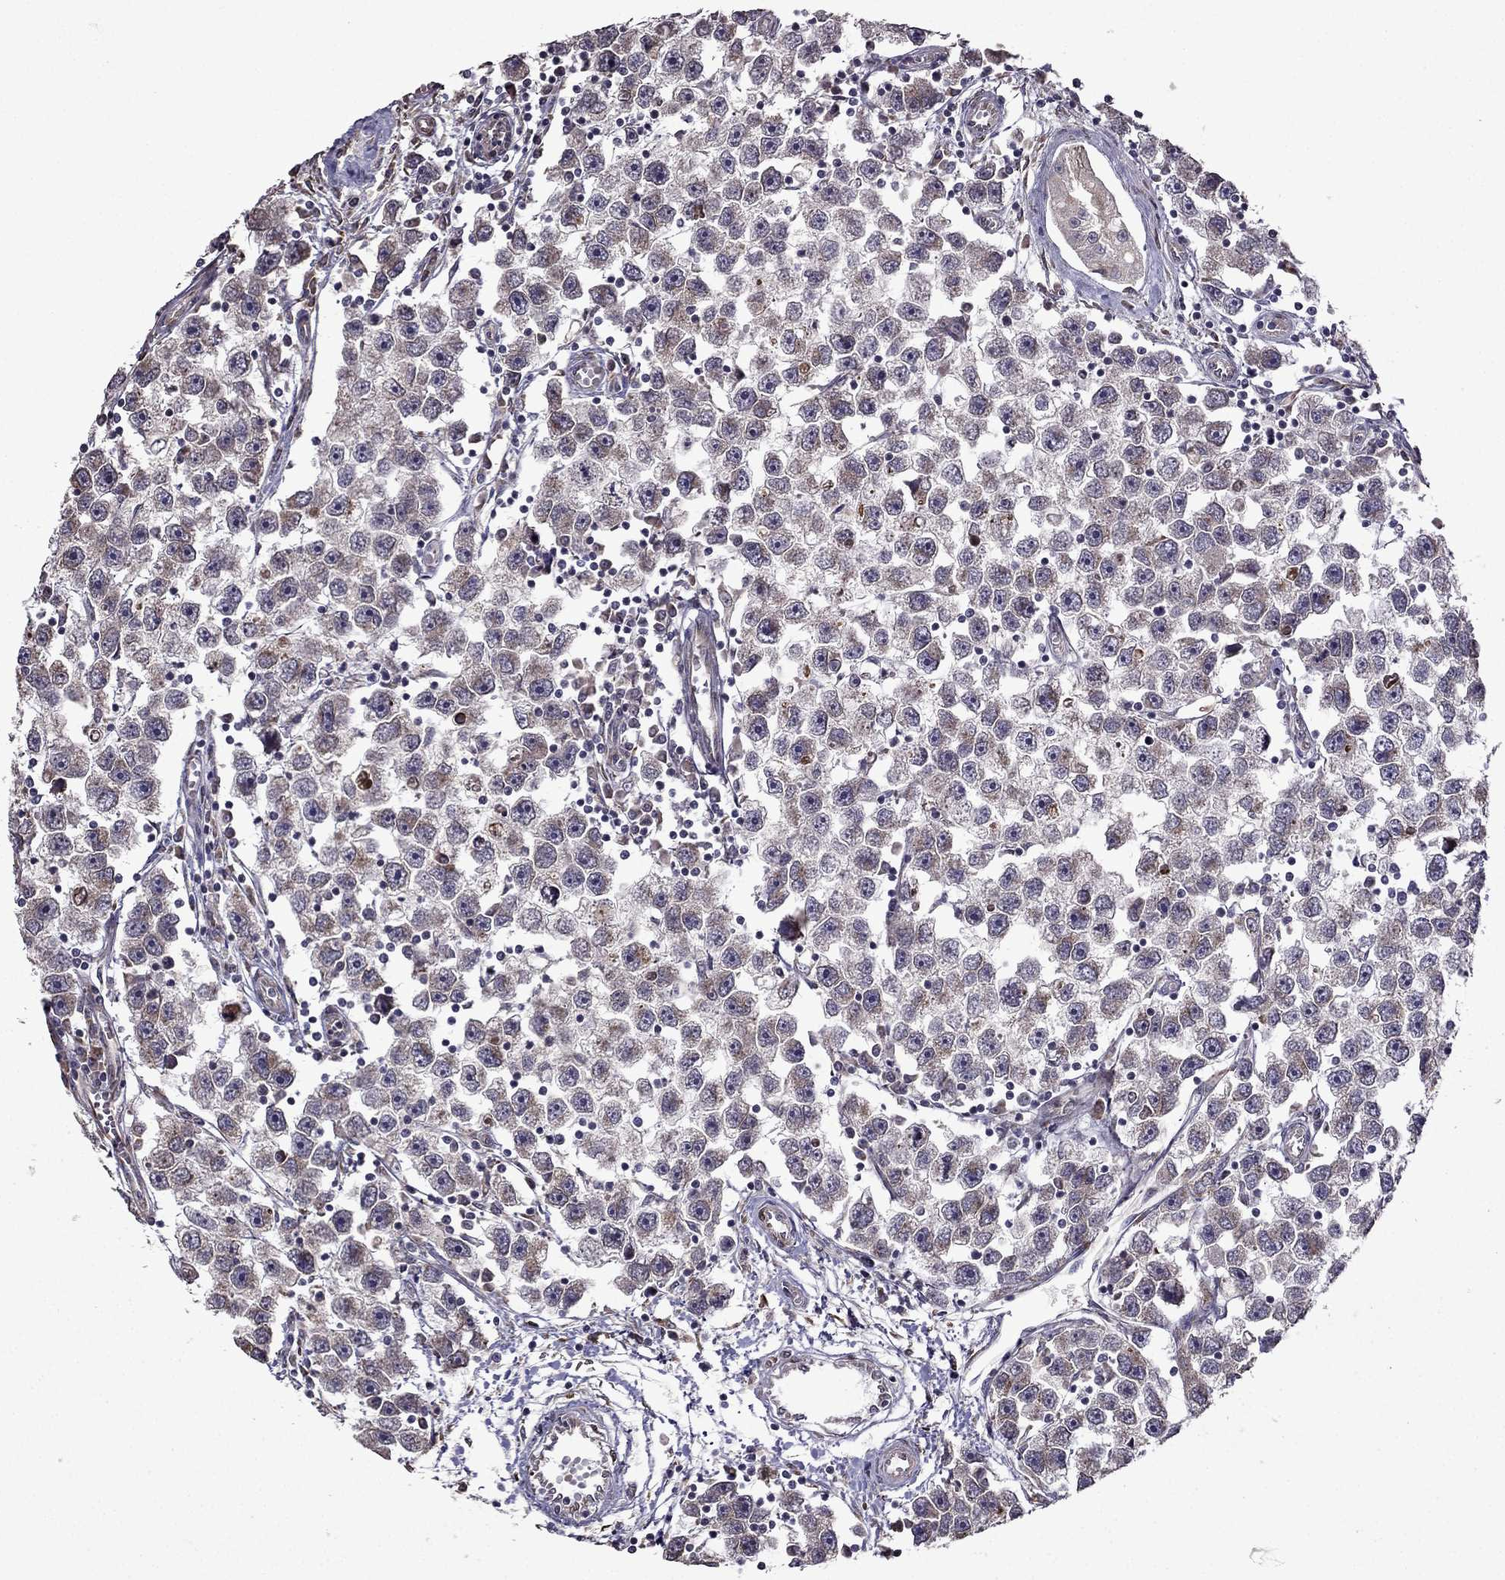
{"staining": {"intensity": "weak", "quantity": "25%-75%", "location": "cytoplasmic/membranous"}, "tissue": "testis cancer", "cell_type": "Tumor cells", "image_type": "cancer", "snomed": [{"axis": "morphology", "description": "Seminoma, NOS"}, {"axis": "topography", "description": "Testis"}], "caption": "Seminoma (testis) tissue exhibits weak cytoplasmic/membranous positivity in approximately 25%-75% of tumor cells, visualized by immunohistochemistry.", "gene": "IKBIP", "patient": {"sex": "male", "age": 30}}